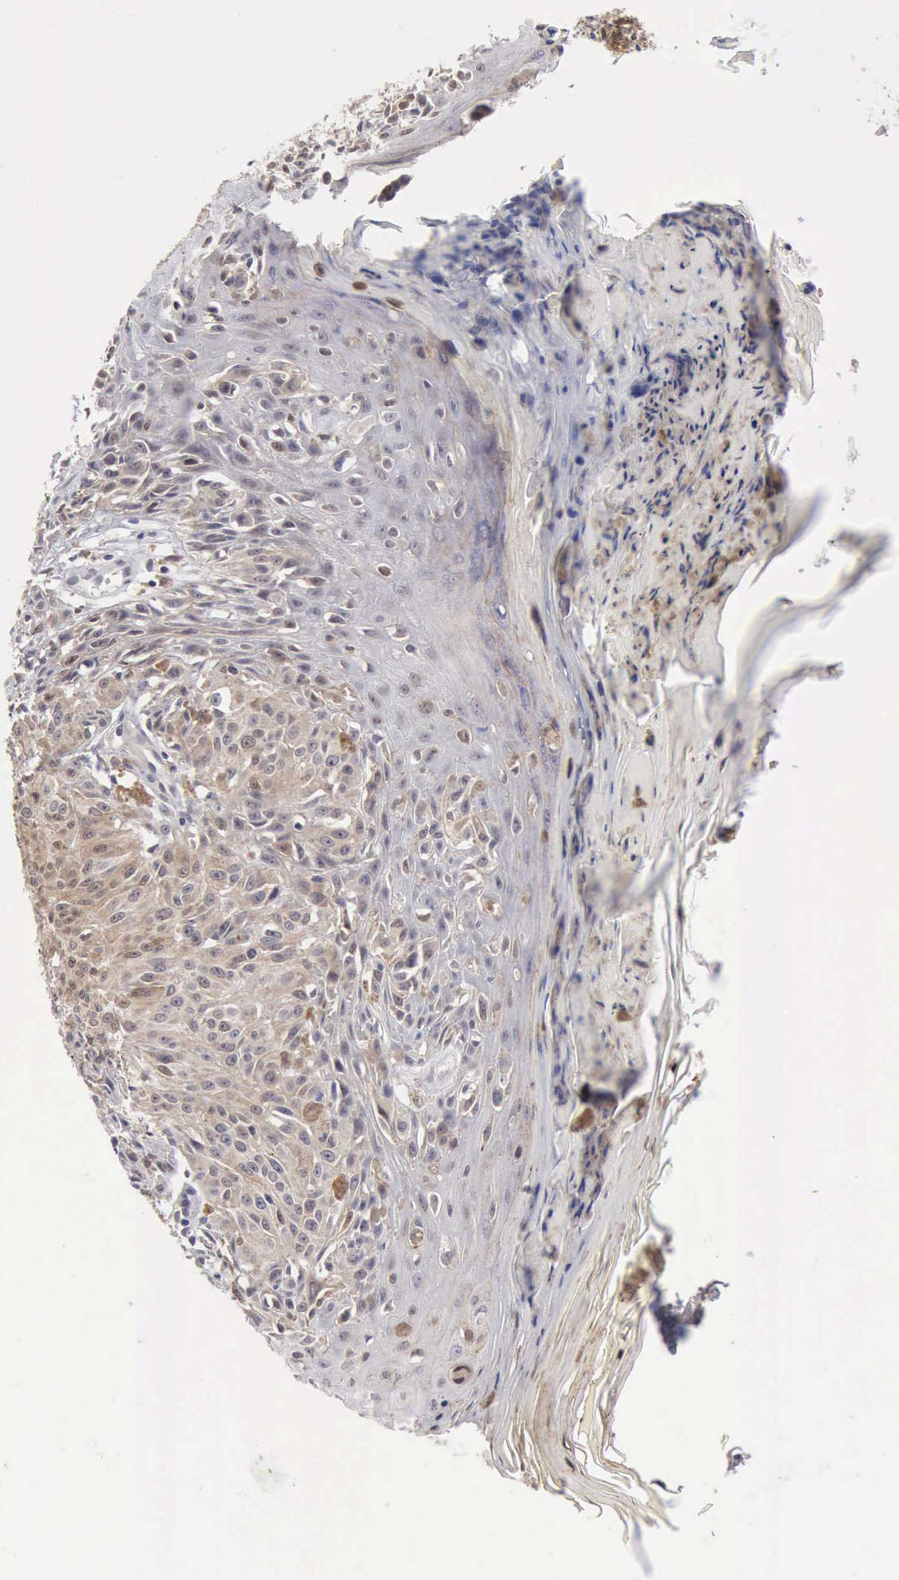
{"staining": {"intensity": "weak", "quantity": ">75%", "location": "cytoplasmic/membranous"}, "tissue": "melanoma", "cell_type": "Tumor cells", "image_type": "cancer", "snomed": [{"axis": "morphology", "description": "Malignant melanoma, NOS"}, {"axis": "topography", "description": "Skin"}], "caption": "Tumor cells demonstrate weak cytoplasmic/membranous expression in about >75% of cells in malignant melanoma. (brown staining indicates protein expression, while blue staining denotes nuclei).", "gene": "PTGR2", "patient": {"sex": "female", "age": 77}}